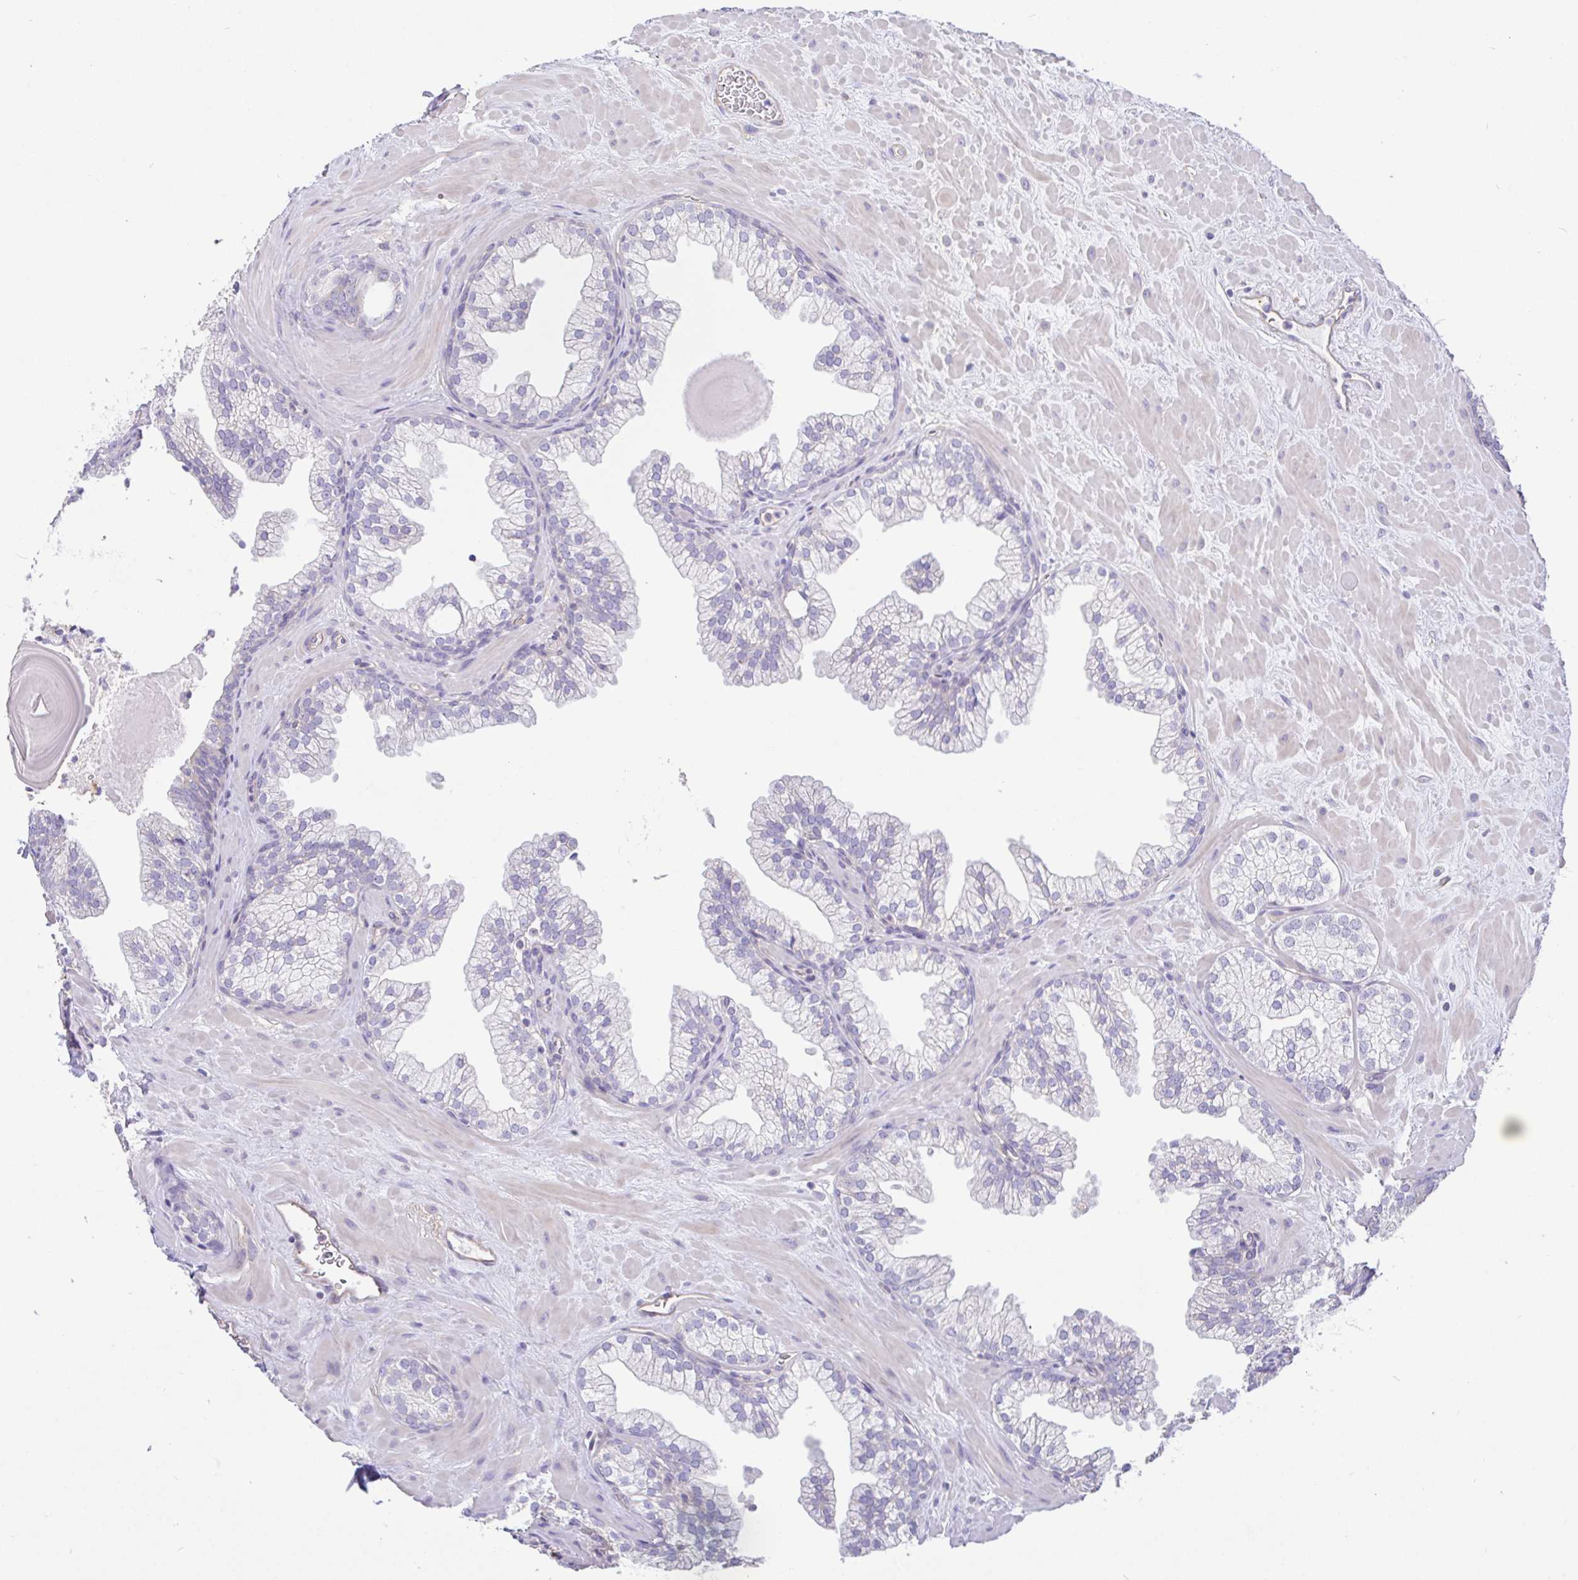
{"staining": {"intensity": "negative", "quantity": "none", "location": "none"}, "tissue": "prostate", "cell_type": "Glandular cells", "image_type": "normal", "snomed": [{"axis": "morphology", "description": "Normal tissue, NOS"}, {"axis": "topography", "description": "Prostate"}, {"axis": "topography", "description": "Peripheral nerve tissue"}], "caption": "A high-resolution histopathology image shows immunohistochemistry staining of unremarkable prostate, which demonstrates no significant positivity in glandular cells. (DAB immunohistochemistry (IHC) visualized using brightfield microscopy, high magnification).", "gene": "PLCD4", "patient": {"sex": "male", "age": 61}}